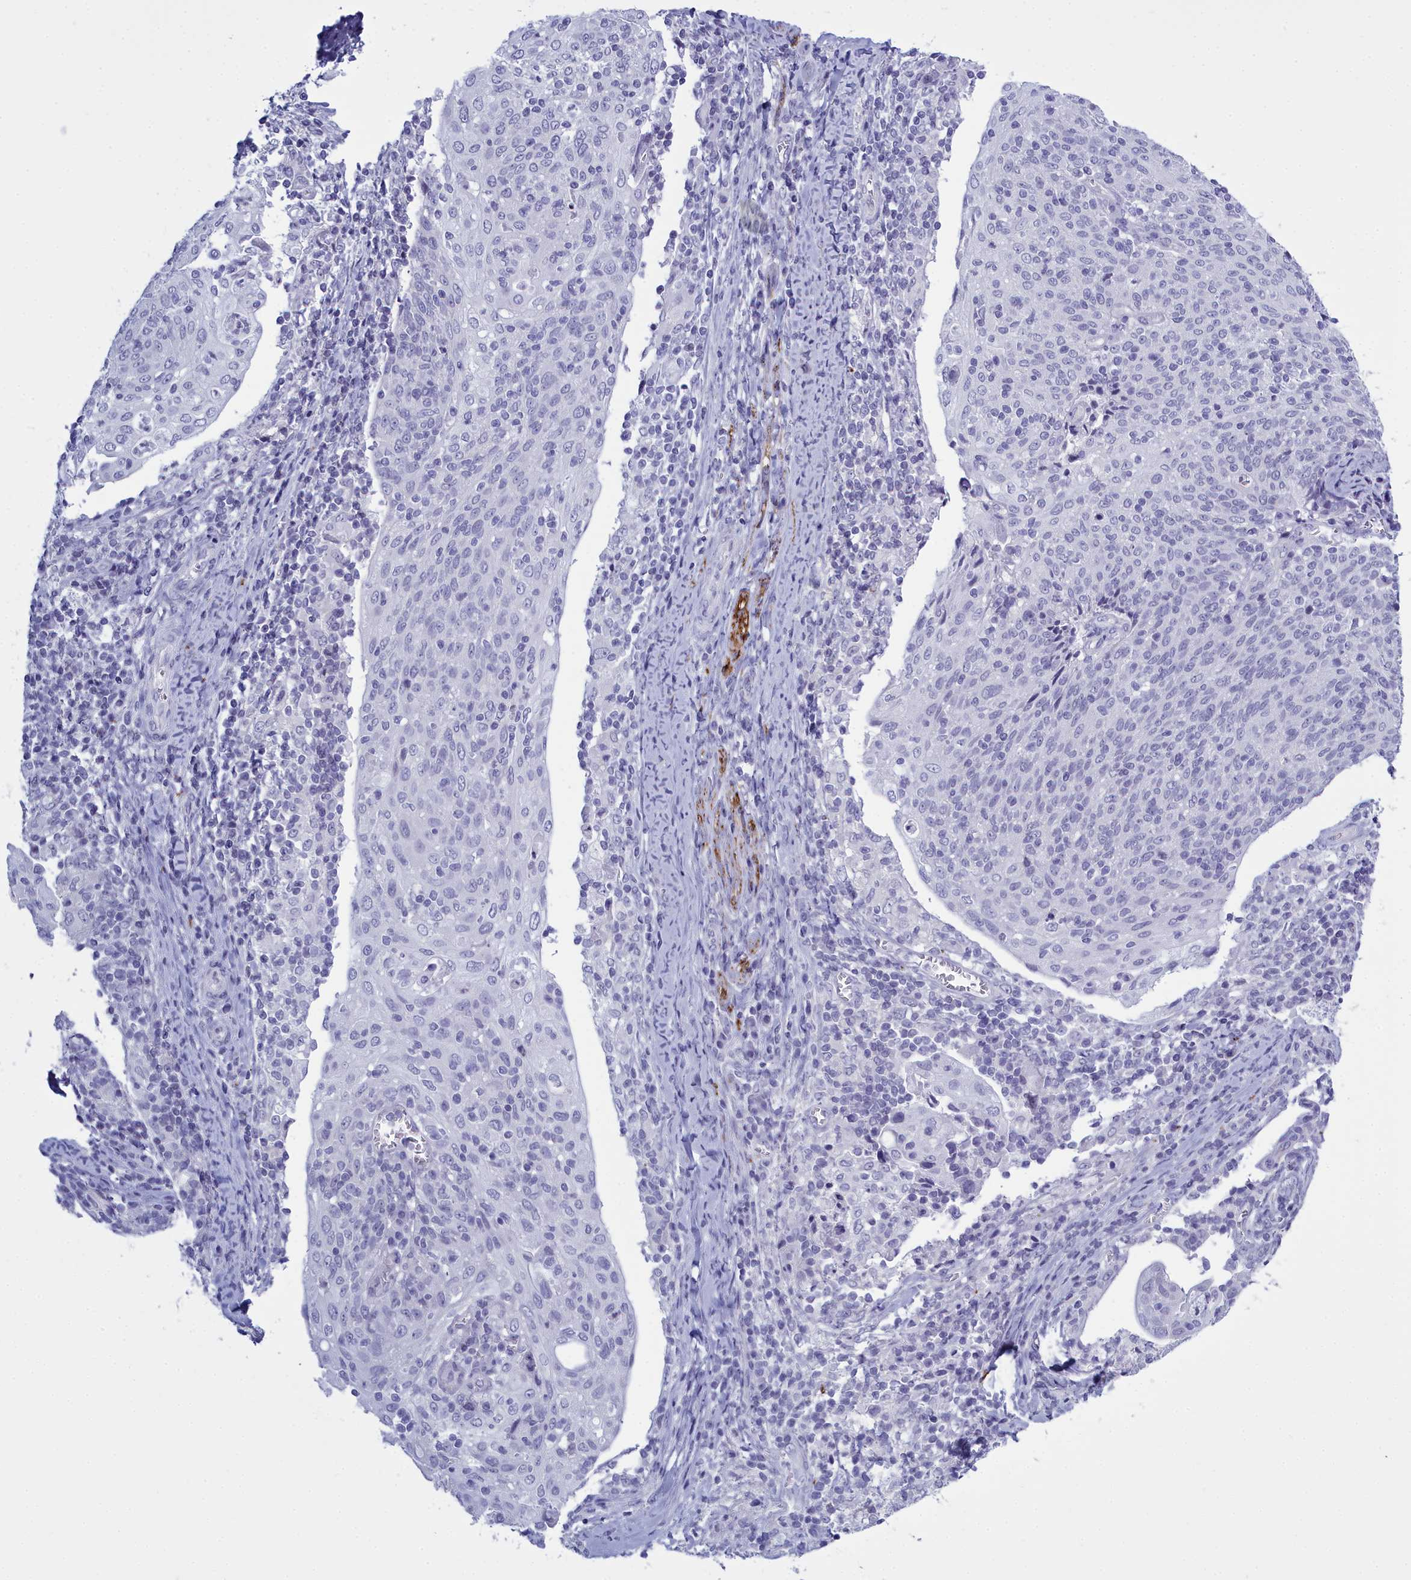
{"staining": {"intensity": "negative", "quantity": "none", "location": "none"}, "tissue": "cervical cancer", "cell_type": "Tumor cells", "image_type": "cancer", "snomed": [{"axis": "morphology", "description": "Squamous cell carcinoma, NOS"}, {"axis": "topography", "description": "Cervix"}], "caption": "The image displays no staining of tumor cells in cervical cancer.", "gene": "MAP6", "patient": {"sex": "female", "age": 52}}